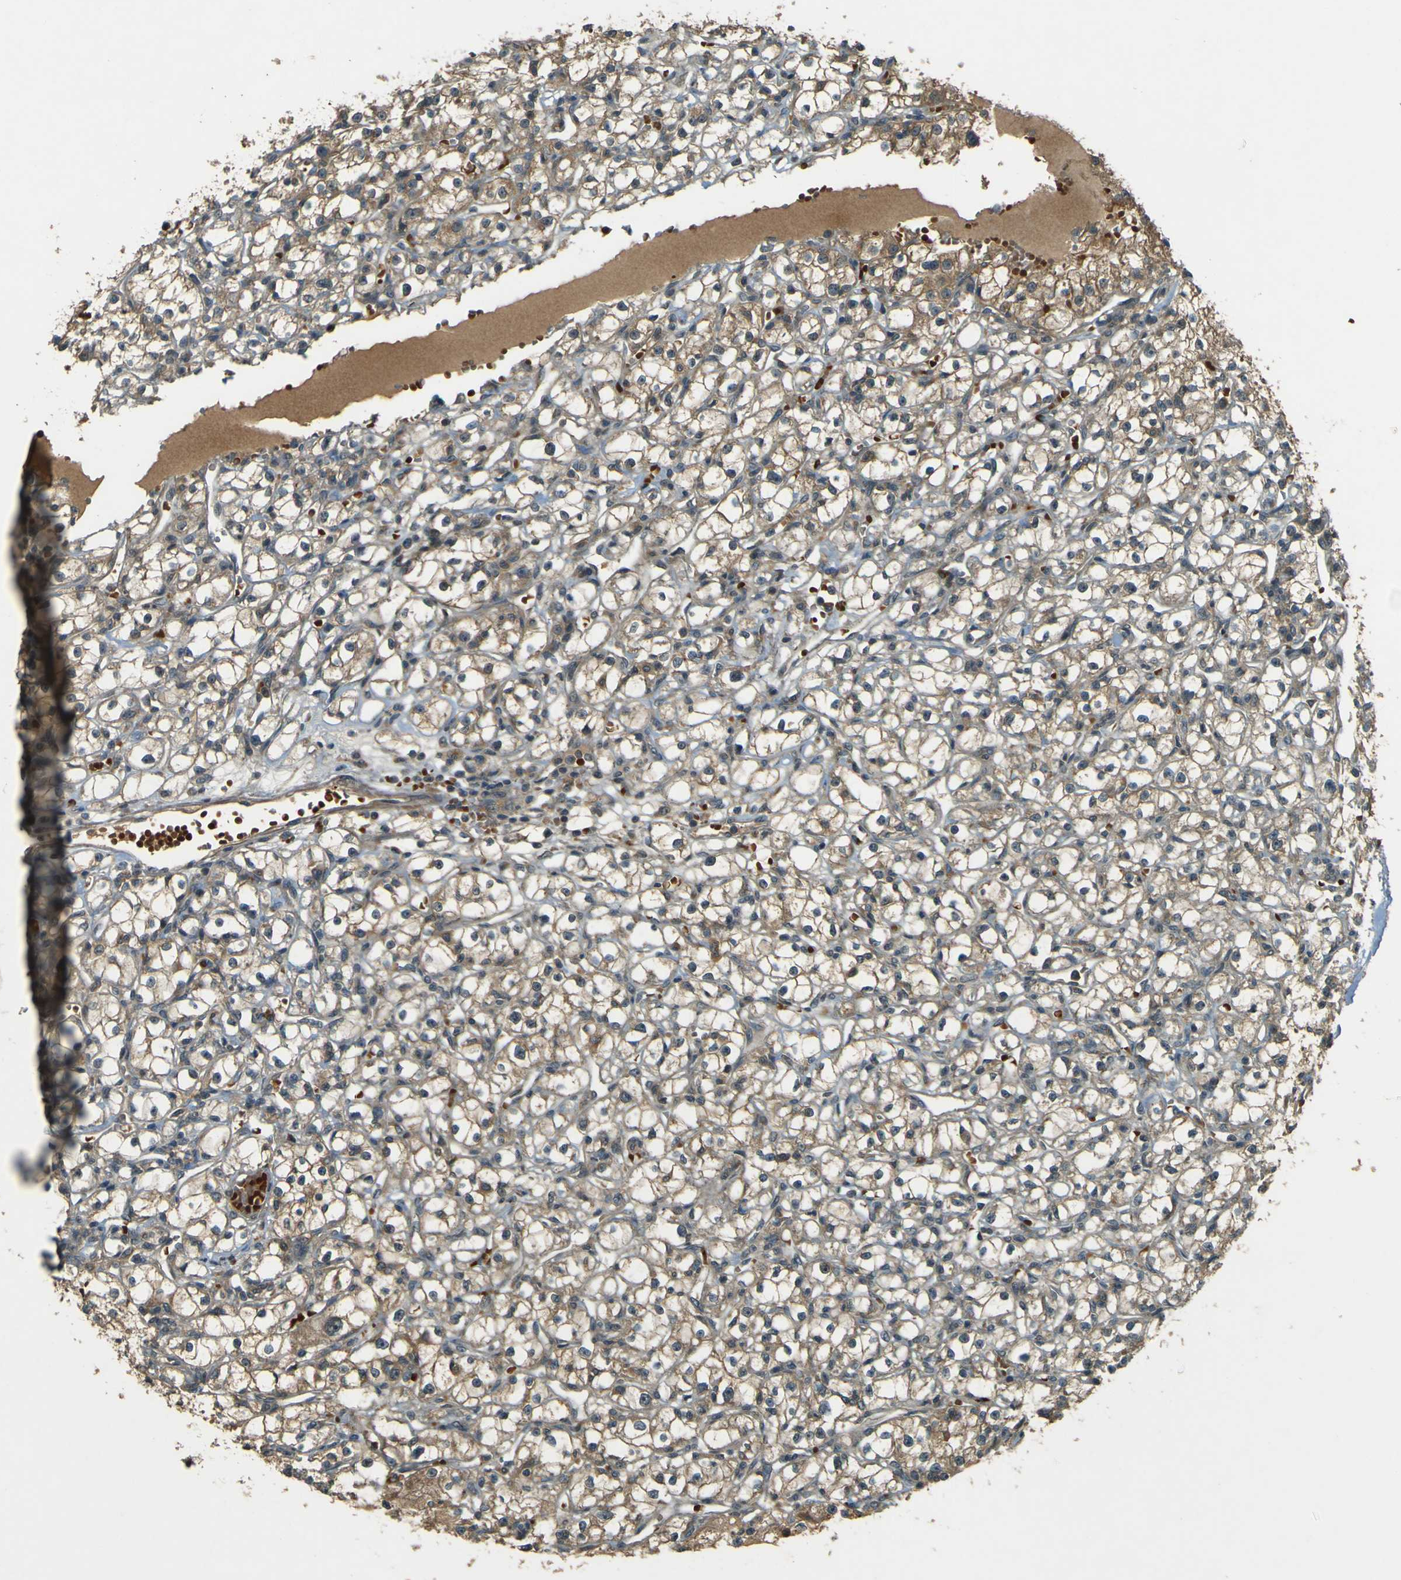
{"staining": {"intensity": "weak", "quantity": ">75%", "location": "cytoplasmic/membranous"}, "tissue": "renal cancer", "cell_type": "Tumor cells", "image_type": "cancer", "snomed": [{"axis": "morphology", "description": "Adenocarcinoma, NOS"}, {"axis": "topography", "description": "Kidney"}], "caption": "Renal cancer stained with a protein marker shows weak staining in tumor cells.", "gene": "MPDZ", "patient": {"sex": "male", "age": 56}}